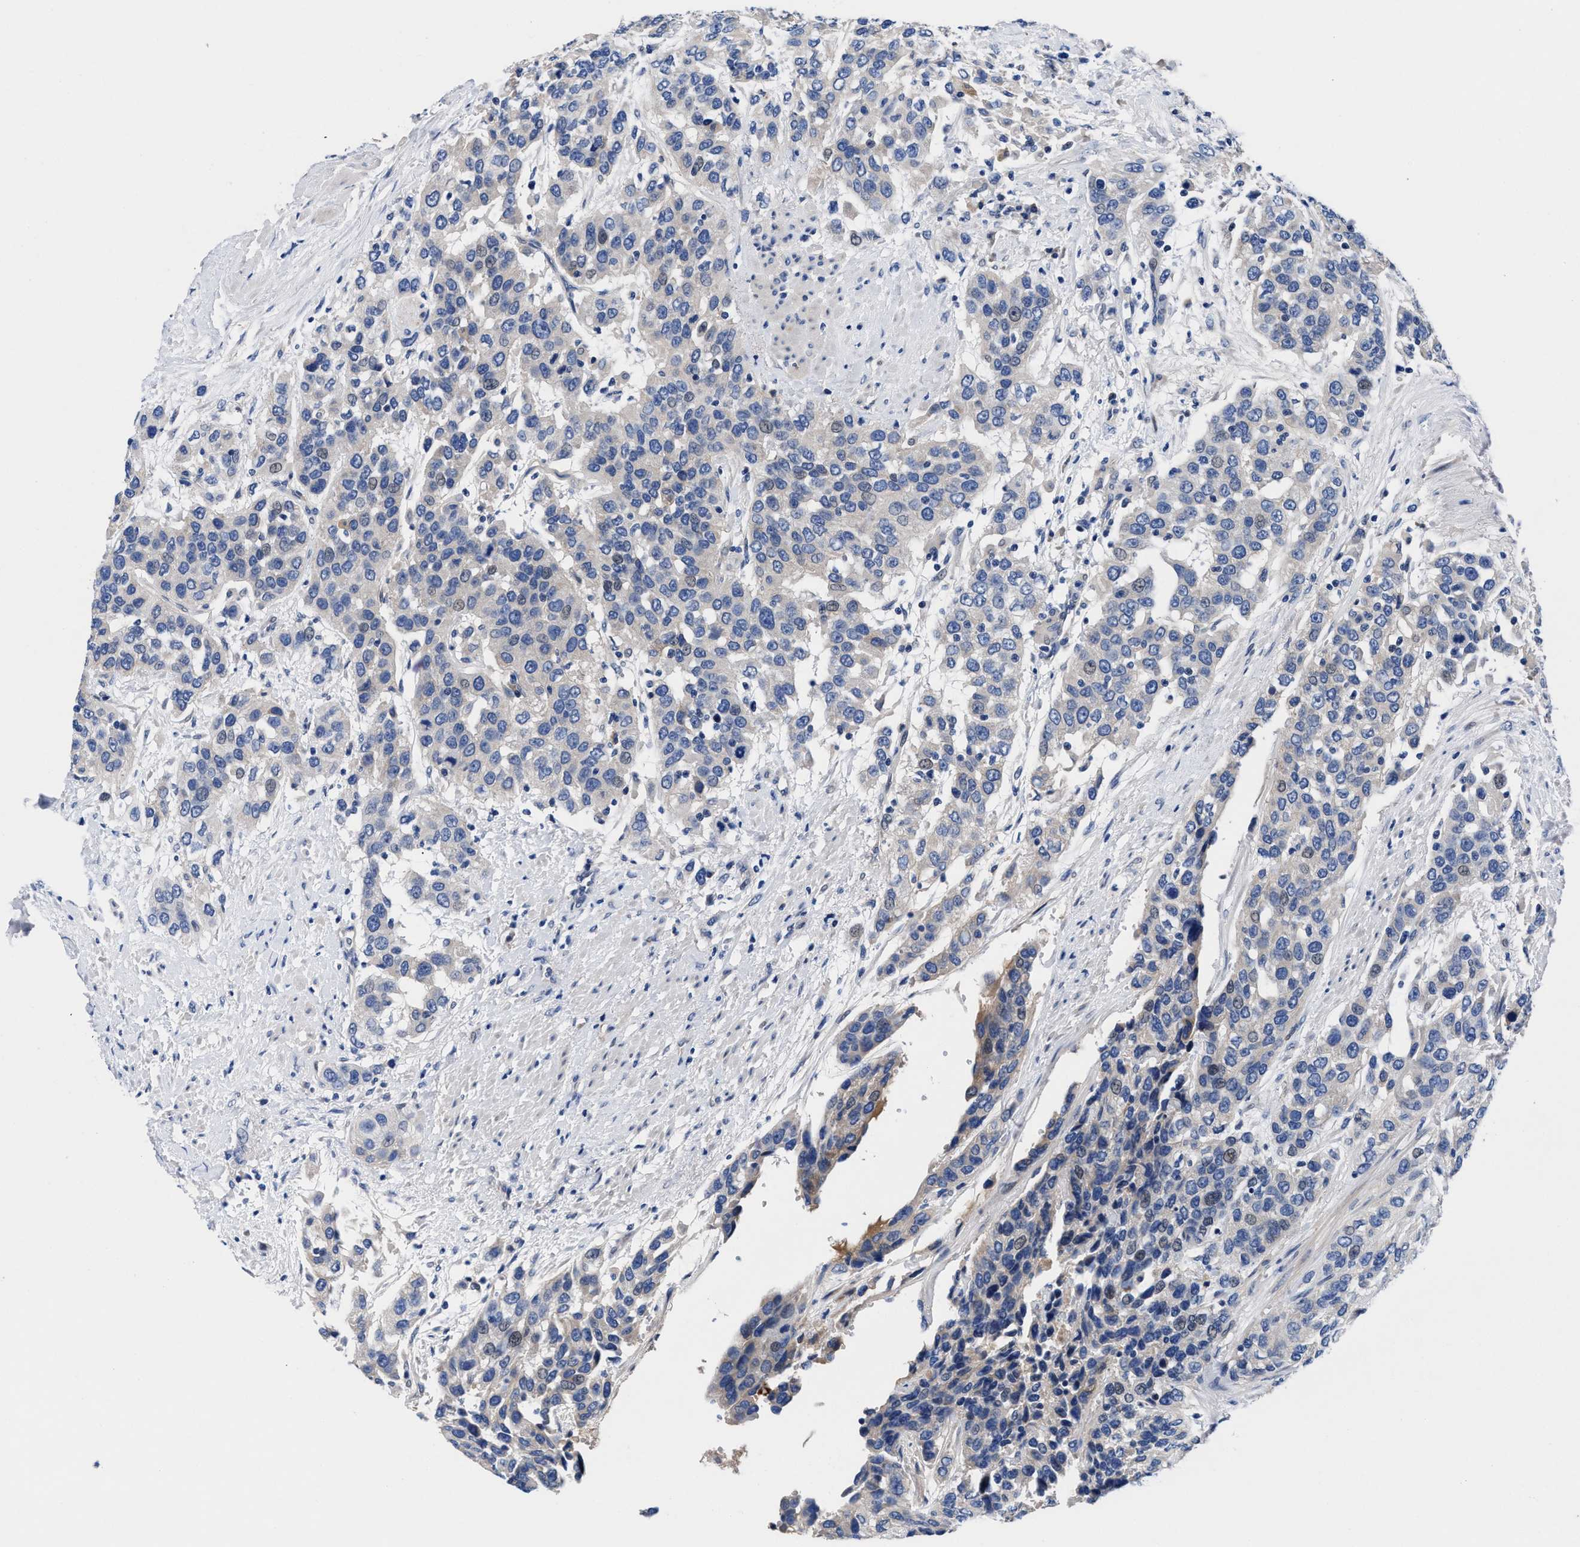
{"staining": {"intensity": "negative", "quantity": "none", "location": "none"}, "tissue": "urothelial cancer", "cell_type": "Tumor cells", "image_type": "cancer", "snomed": [{"axis": "morphology", "description": "Urothelial carcinoma, High grade"}, {"axis": "topography", "description": "Urinary bladder"}], "caption": "This image is of urothelial cancer stained with immunohistochemistry to label a protein in brown with the nuclei are counter-stained blue. There is no staining in tumor cells.", "gene": "DHRS13", "patient": {"sex": "female", "age": 80}}